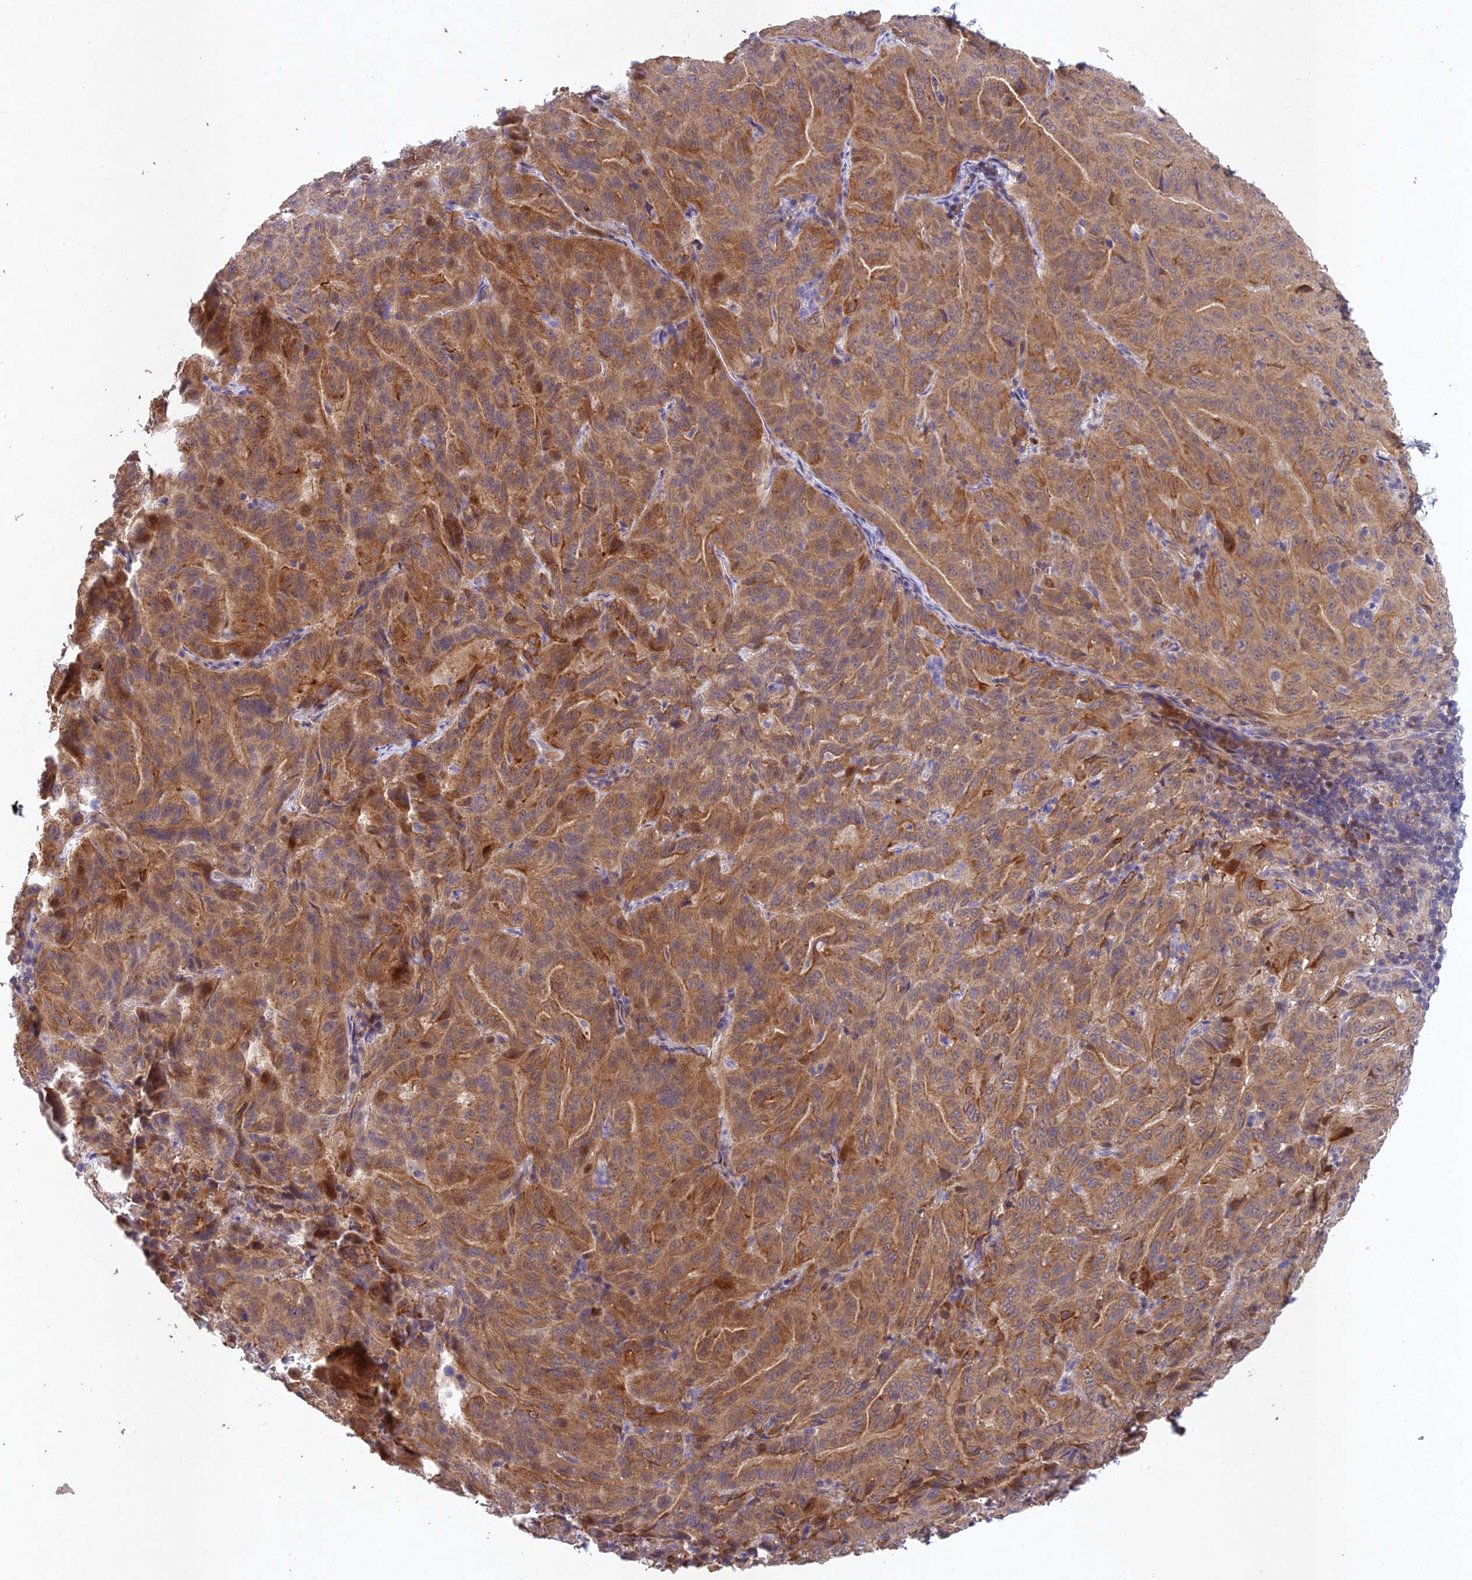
{"staining": {"intensity": "moderate", "quantity": ">75%", "location": "cytoplasmic/membranous"}, "tissue": "pancreatic cancer", "cell_type": "Tumor cells", "image_type": "cancer", "snomed": [{"axis": "morphology", "description": "Adenocarcinoma, NOS"}, {"axis": "topography", "description": "Pancreas"}], "caption": "IHC histopathology image of neoplastic tissue: human adenocarcinoma (pancreatic) stained using immunohistochemistry shows medium levels of moderate protein expression localized specifically in the cytoplasmic/membranous of tumor cells, appearing as a cytoplasmic/membranous brown color.", "gene": "NSMCE1", "patient": {"sex": "male", "age": 63}}